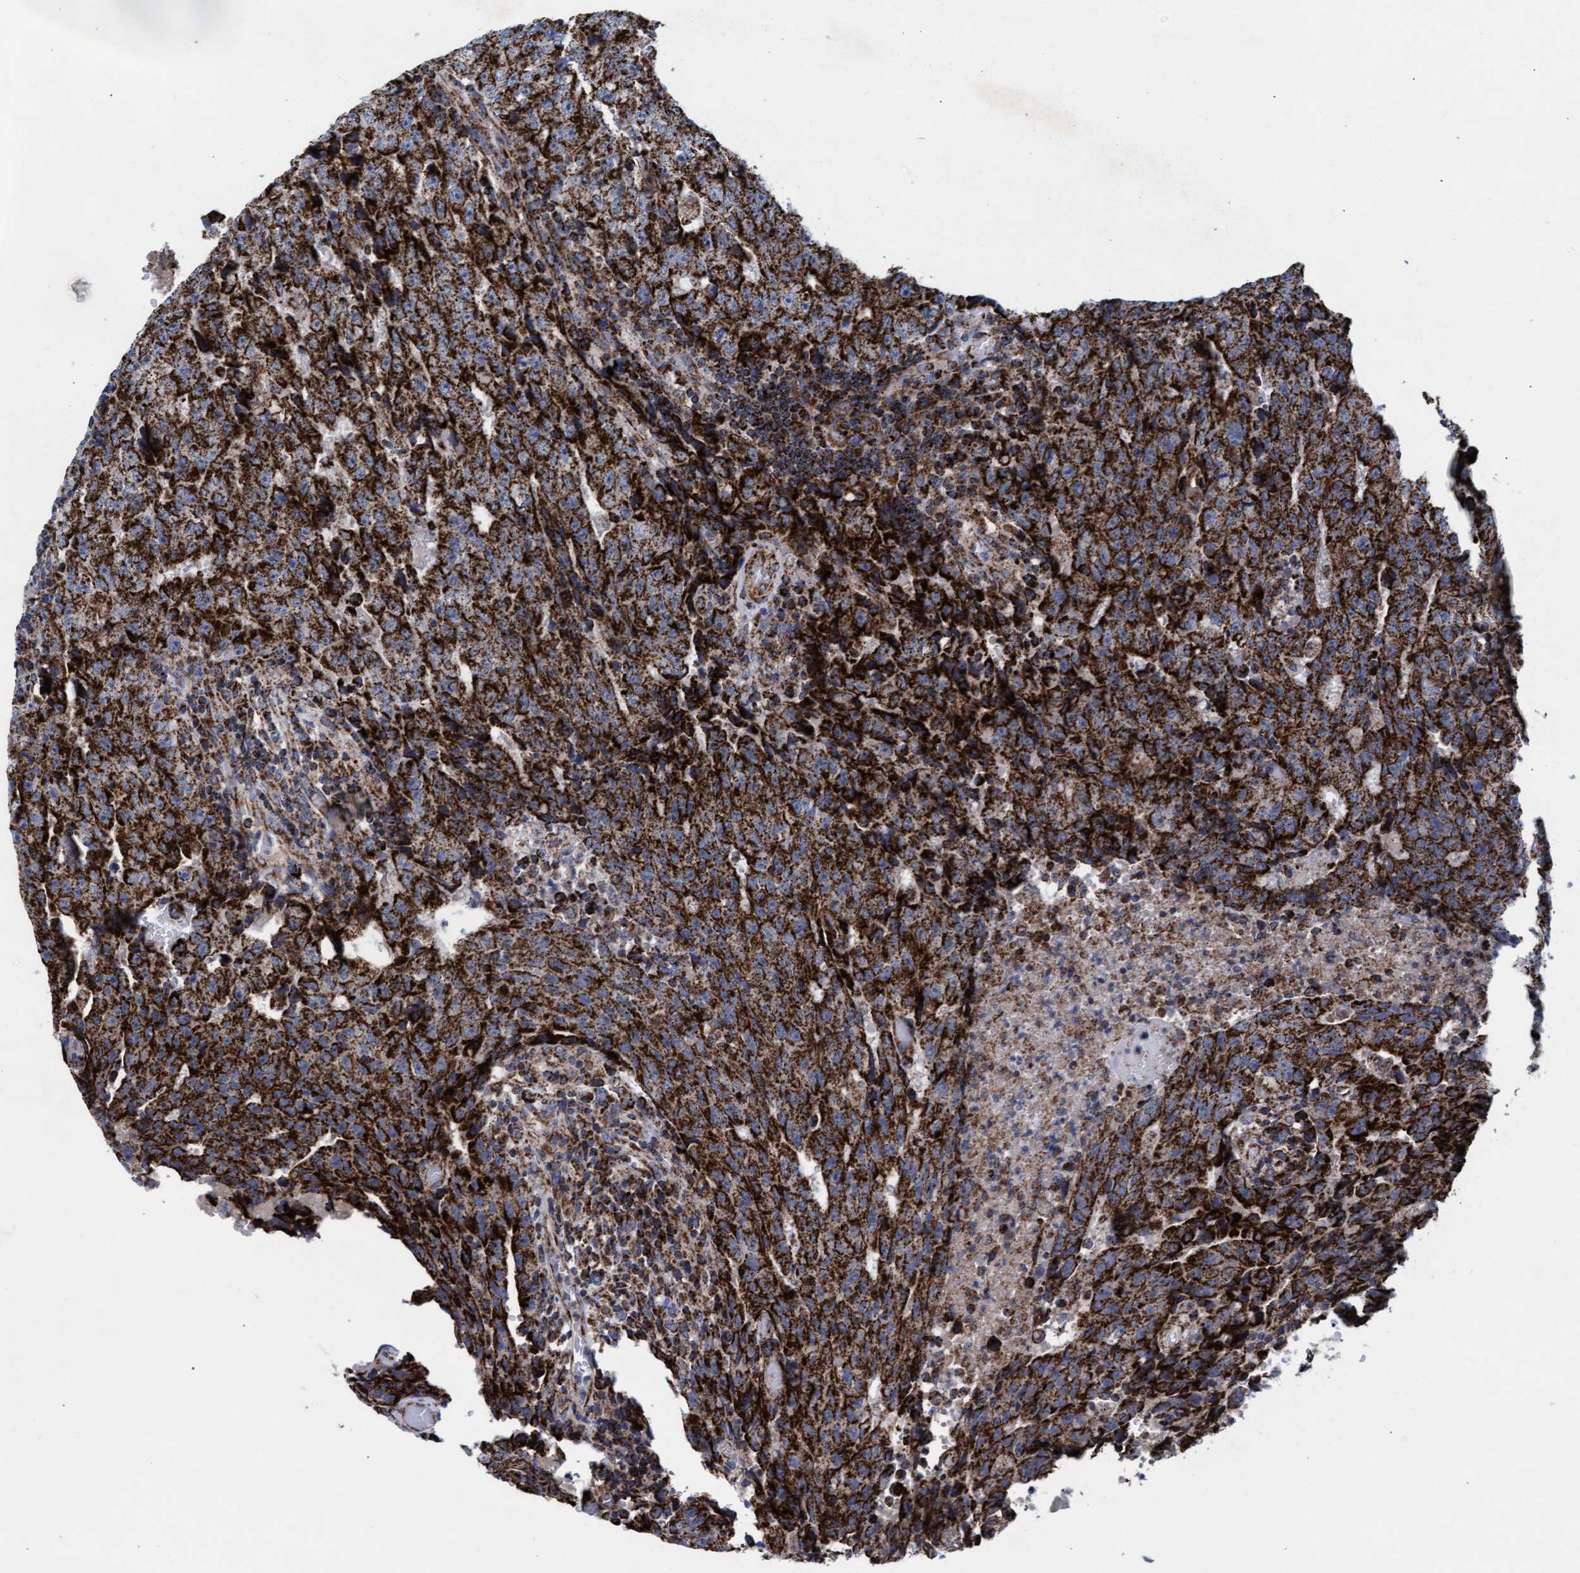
{"staining": {"intensity": "strong", "quantity": ">75%", "location": "cytoplasmic/membranous"}, "tissue": "testis cancer", "cell_type": "Tumor cells", "image_type": "cancer", "snomed": [{"axis": "morphology", "description": "Necrosis, NOS"}, {"axis": "morphology", "description": "Carcinoma, Embryonal, NOS"}, {"axis": "topography", "description": "Testis"}], "caption": "DAB (3,3'-diaminobenzidine) immunohistochemical staining of testis embryonal carcinoma shows strong cytoplasmic/membranous protein positivity in approximately >75% of tumor cells.", "gene": "MRPL38", "patient": {"sex": "male", "age": 19}}